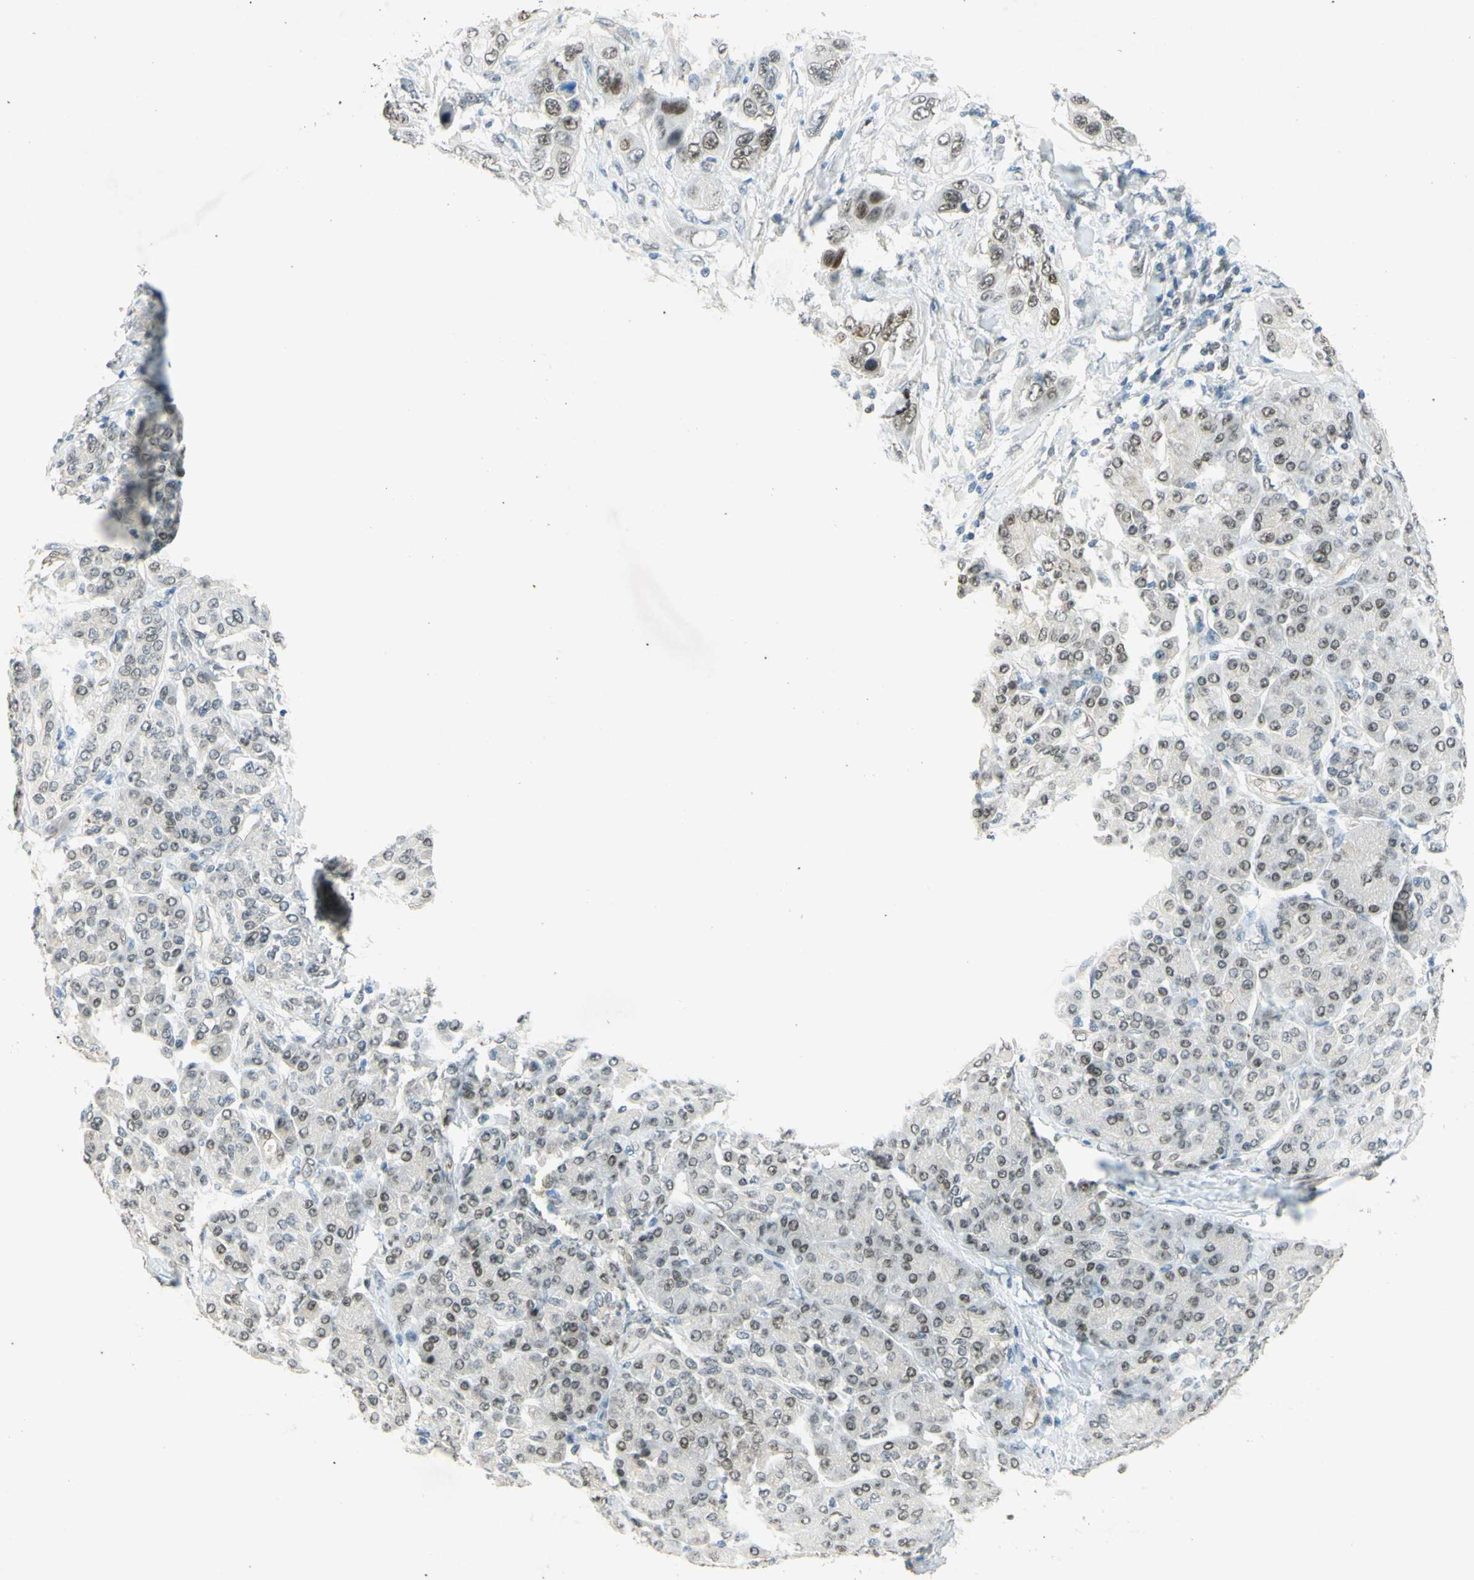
{"staining": {"intensity": "weak", "quantity": "25%-75%", "location": "nuclear"}, "tissue": "pancreatic cancer", "cell_type": "Tumor cells", "image_type": "cancer", "snomed": [{"axis": "morphology", "description": "Adenocarcinoma, NOS"}, {"axis": "topography", "description": "Pancreas"}], "caption": "A high-resolution photomicrograph shows IHC staining of pancreatic cancer, which reveals weak nuclear expression in approximately 25%-75% of tumor cells.", "gene": "POLB", "patient": {"sex": "female", "age": 70}}